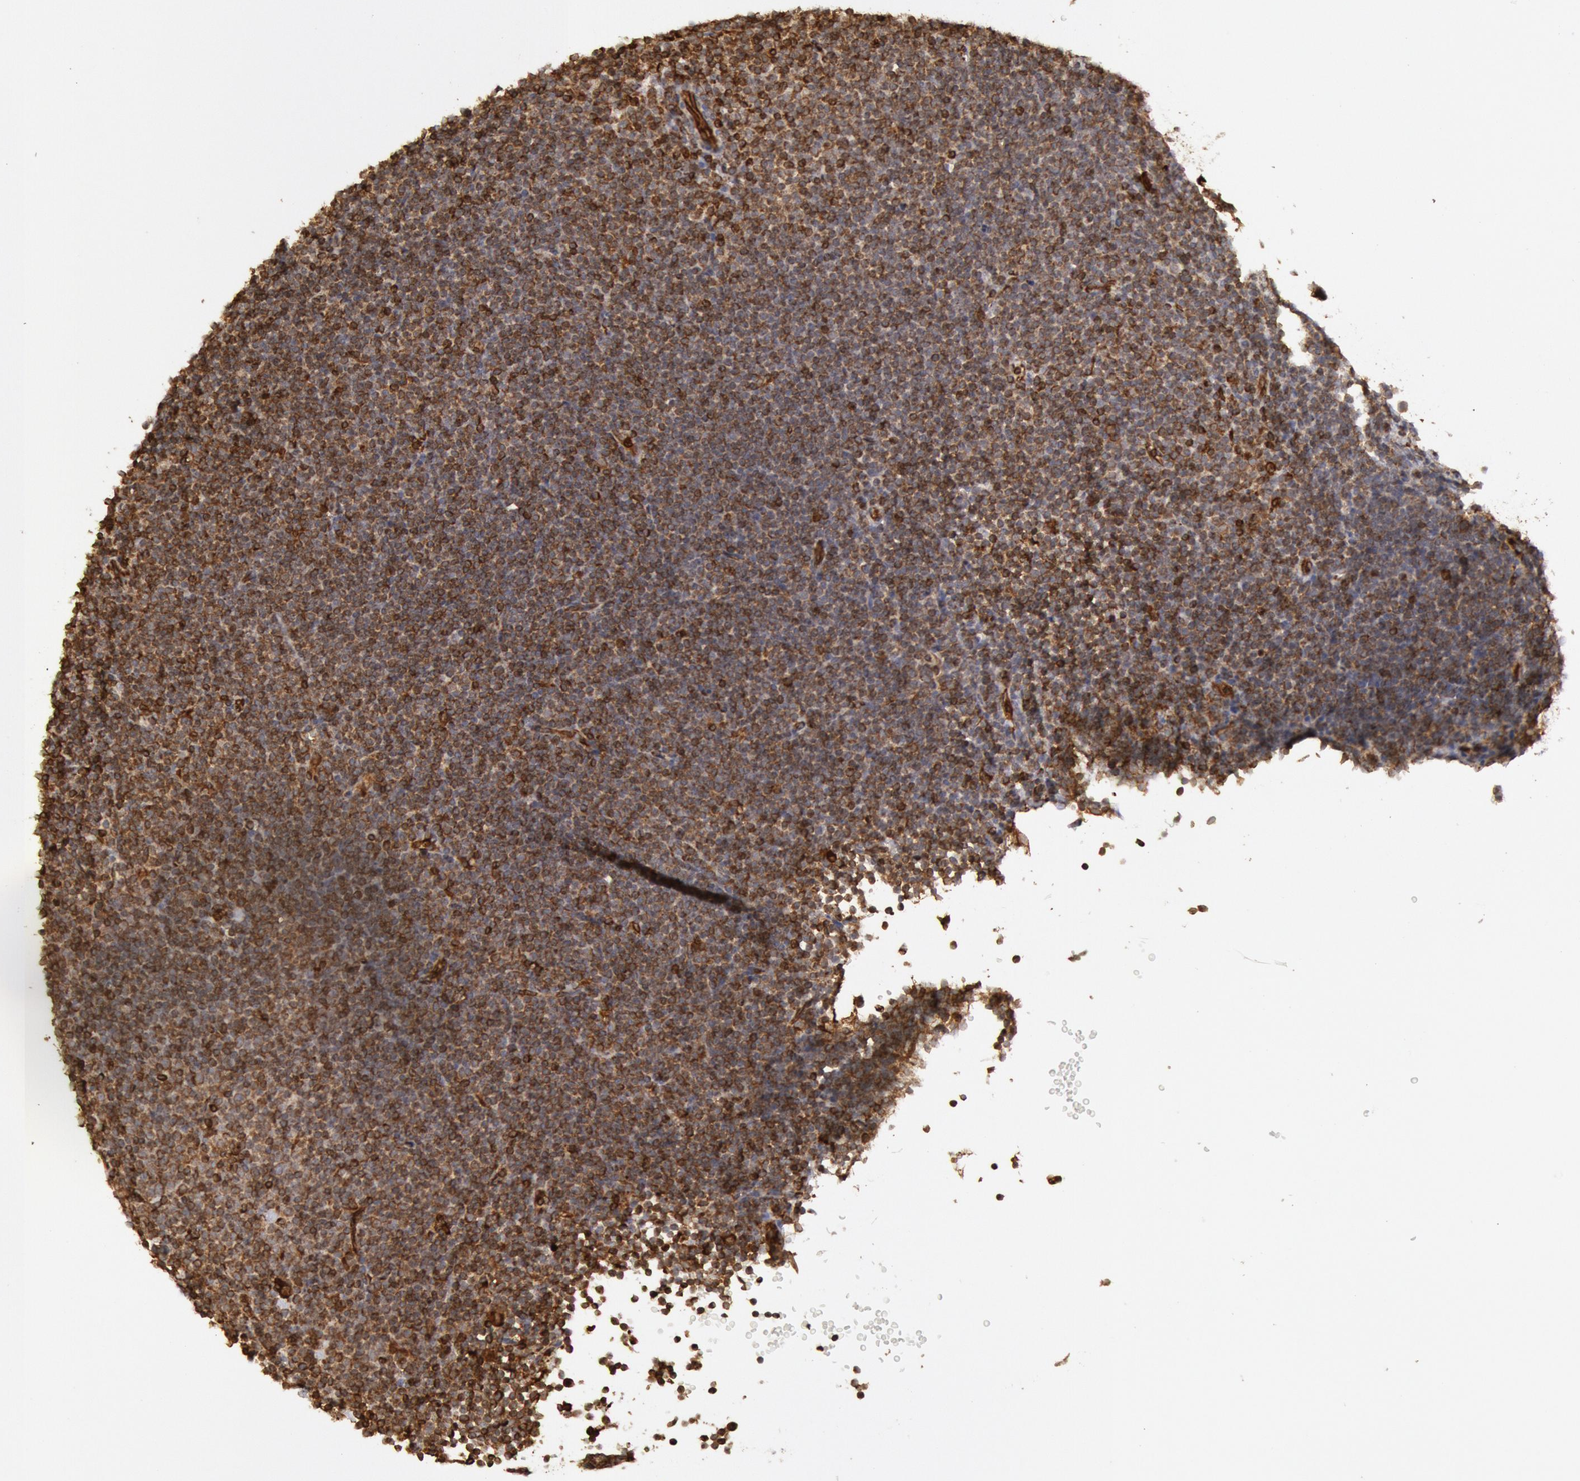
{"staining": {"intensity": "moderate", "quantity": ">75%", "location": "cytoplasmic/membranous"}, "tissue": "lymphoma", "cell_type": "Tumor cells", "image_type": "cancer", "snomed": [{"axis": "morphology", "description": "Malignant lymphoma, non-Hodgkin's type, Low grade"}, {"axis": "topography", "description": "Lymph node"}], "caption": "Immunohistochemistry (IHC) staining of low-grade malignant lymphoma, non-Hodgkin's type, which displays medium levels of moderate cytoplasmic/membranous expression in approximately >75% of tumor cells indicating moderate cytoplasmic/membranous protein positivity. The staining was performed using DAB (brown) for protein detection and nuclei were counterstained in hematoxylin (blue).", "gene": "TAP2", "patient": {"sex": "female", "age": 69}}